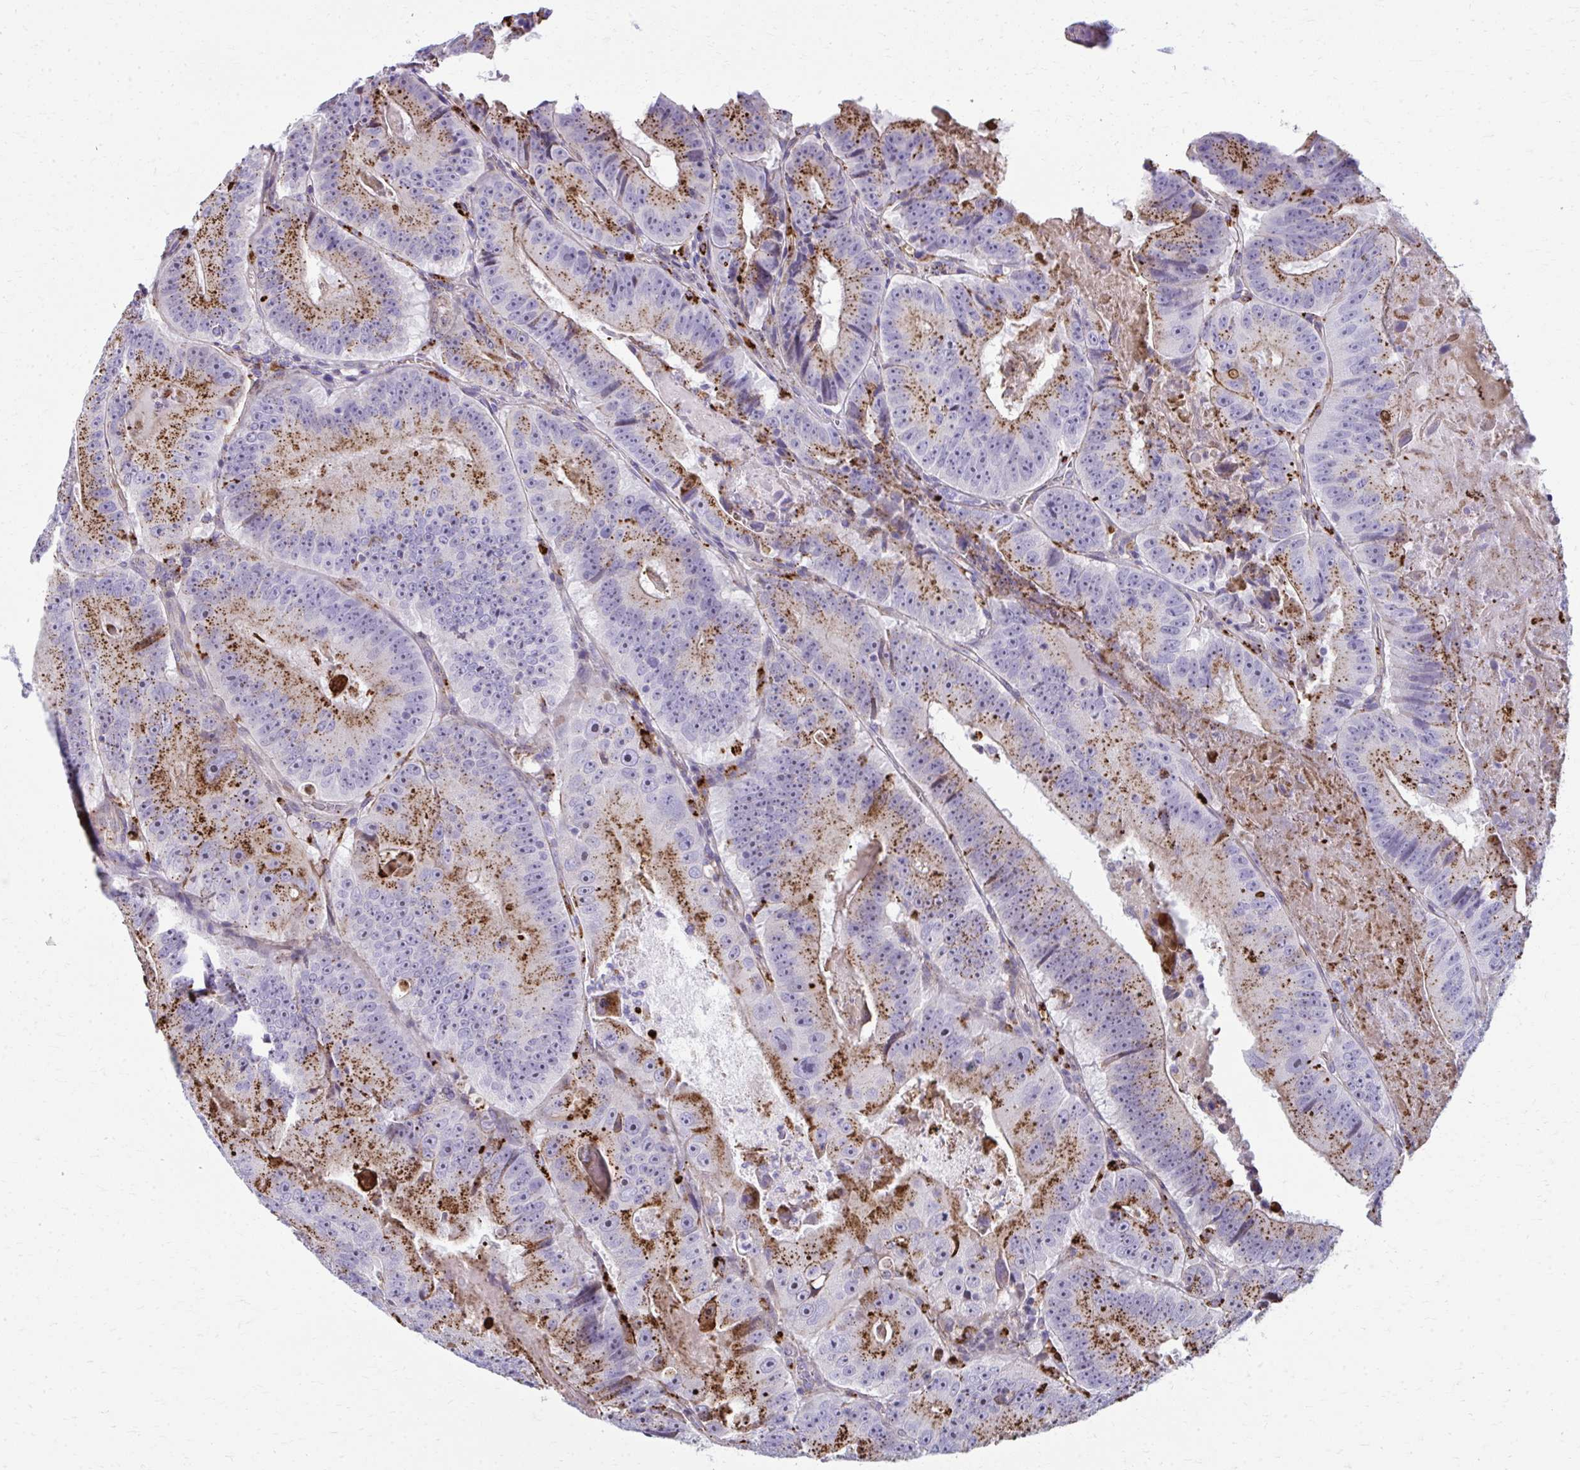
{"staining": {"intensity": "strong", "quantity": "25%-75%", "location": "cytoplasmic/membranous"}, "tissue": "colorectal cancer", "cell_type": "Tumor cells", "image_type": "cancer", "snomed": [{"axis": "morphology", "description": "Adenocarcinoma, NOS"}, {"axis": "topography", "description": "Colon"}], "caption": "Immunohistochemical staining of human colorectal cancer (adenocarcinoma) reveals high levels of strong cytoplasmic/membranous protein staining in approximately 25%-75% of tumor cells.", "gene": "LRRC4B", "patient": {"sex": "female", "age": 86}}